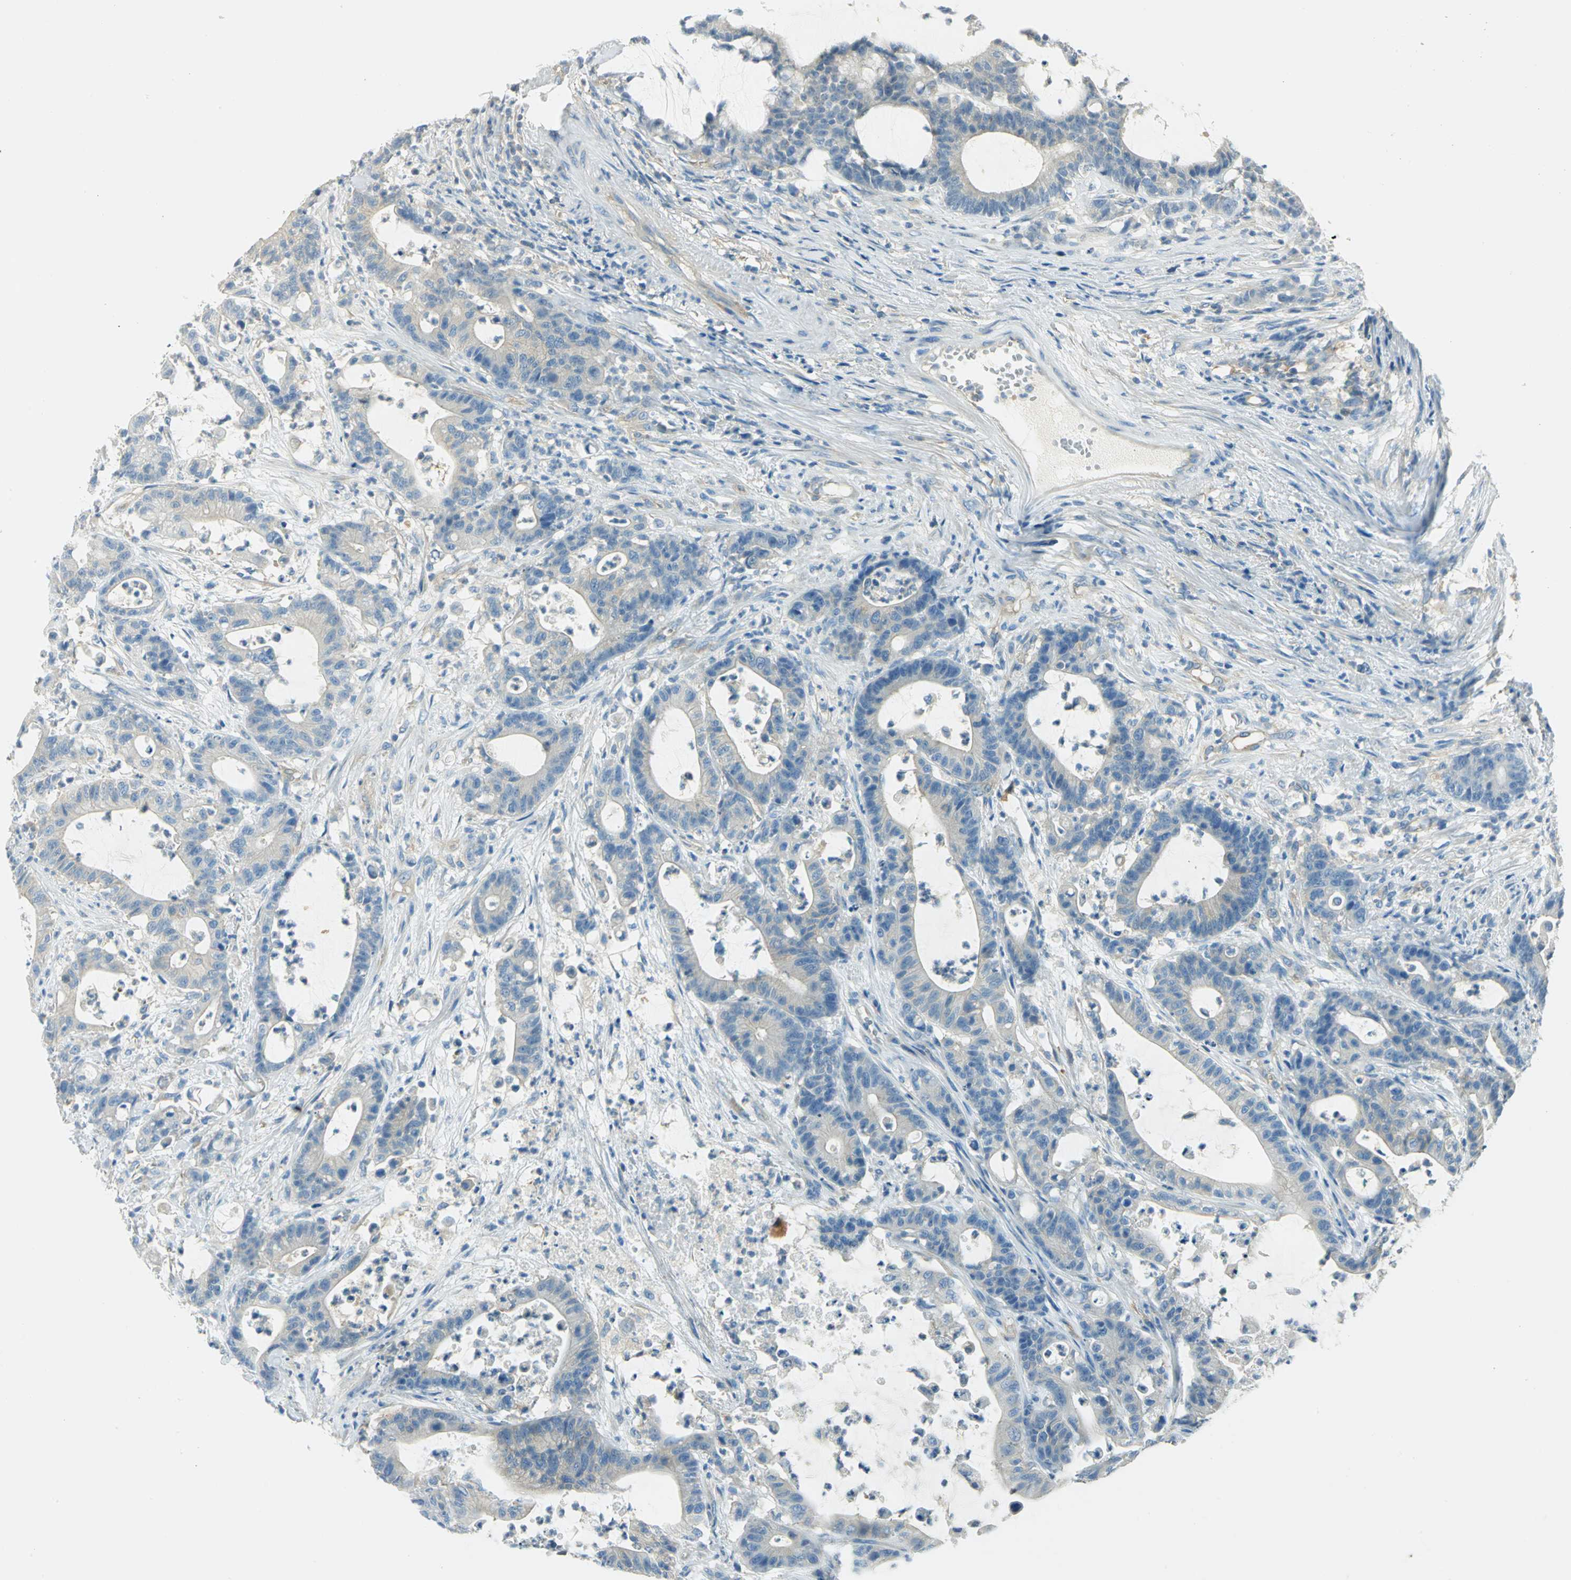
{"staining": {"intensity": "weak", "quantity": "25%-75%", "location": "cytoplasmic/membranous"}, "tissue": "colorectal cancer", "cell_type": "Tumor cells", "image_type": "cancer", "snomed": [{"axis": "morphology", "description": "Adenocarcinoma, NOS"}, {"axis": "topography", "description": "Colon"}], "caption": "A micrograph showing weak cytoplasmic/membranous staining in approximately 25%-75% of tumor cells in colorectal adenocarcinoma, as visualized by brown immunohistochemical staining.", "gene": "TSC22D2", "patient": {"sex": "female", "age": 84}}